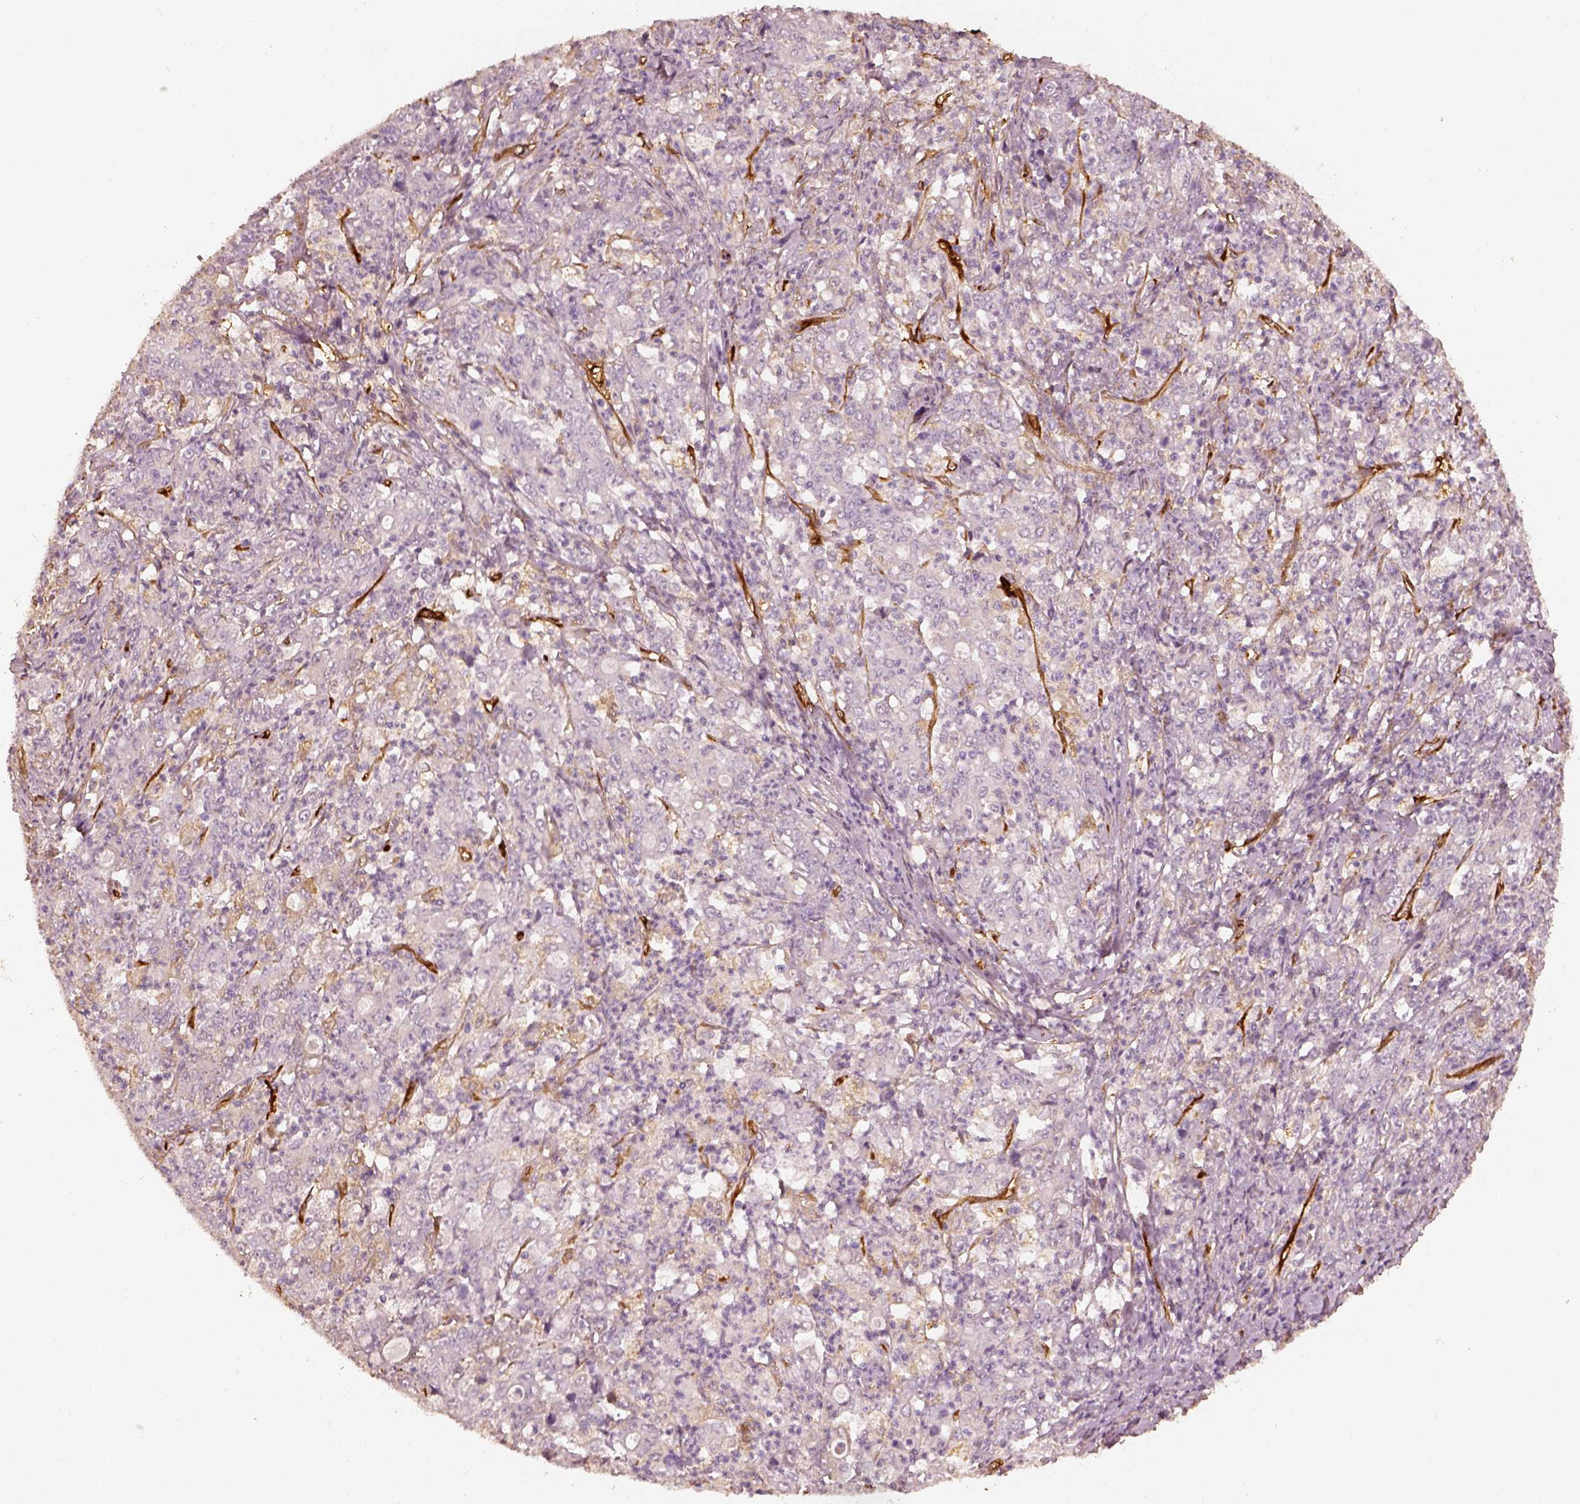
{"staining": {"intensity": "negative", "quantity": "none", "location": "none"}, "tissue": "stomach cancer", "cell_type": "Tumor cells", "image_type": "cancer", "snomed": [{"axis": "morphology", "description": "Adenocarcinoma, NOS"}, {"axis": "topography", "description": "Stomach, lower"}], "caption": "DAB immunohistochemical staining of stomach cancer reveals no significant expression in tumor cells. Brightfield microscopy of immunohistochemistry stained with DAB (3,3'-diaminobenzidine) (brown) and hematoxylin (blue), captured at high magnification.", "gene": "FSCN1", "patient": {"sex": "female", "age": 71}}